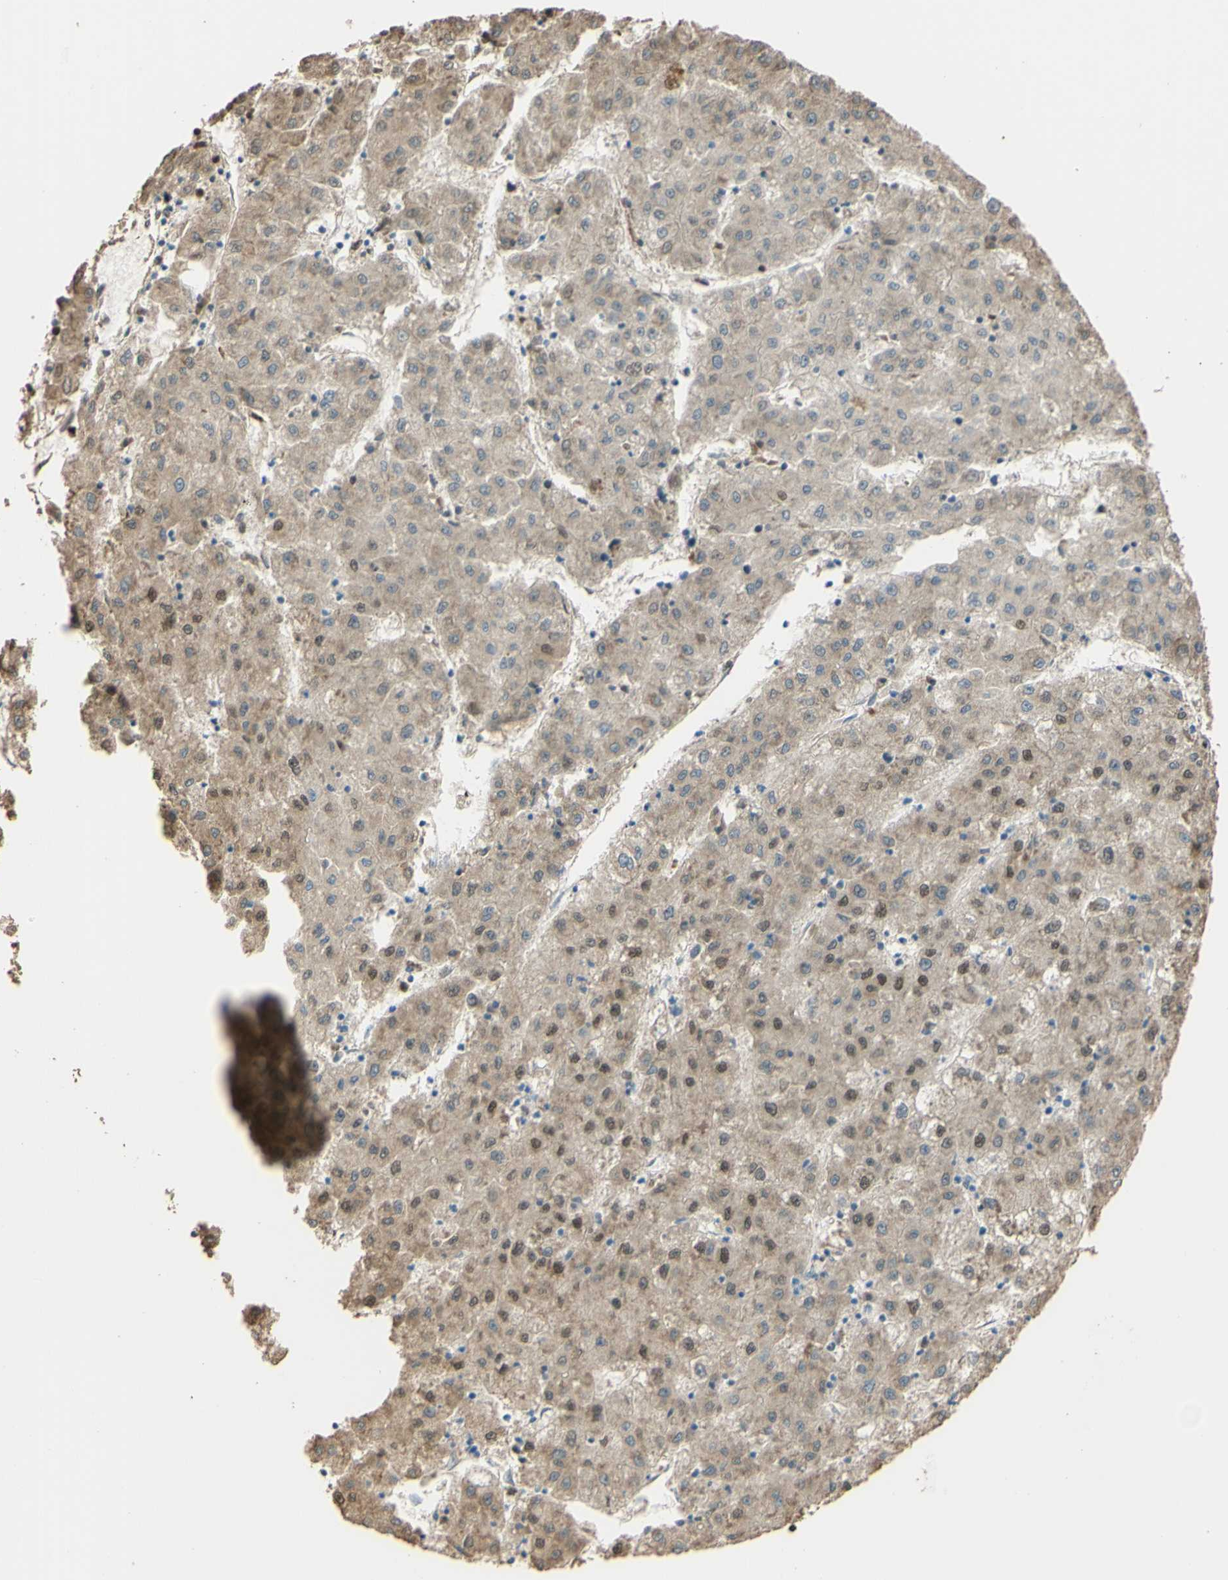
{"staining": {"intensity": "weak", "quantity": "25%-75%", "location": "cytoplasmic/membranous,nuclear"}, "tissue": "liver cancer", "cell_type": "Tumor cells", "image_type": "cancer", "snomed": [{"axis": "morphology", "description": "Carcinoma, Hepatocellular, NOS"}, {"axis": "topography", "description": "Liver"}], "caption": "Immunohistochemical staining of human hepatocellular carcinoma (liver) exhibits low levels of weak cytoplasmic/membranous and nuclear positivity in about 25%-75% of tumor cells. (brown staining indicates protein expression, while blue staining denotes nuclei).", "gene": "MAP3K4", "patient": {"sex": "male", "age": 72}}